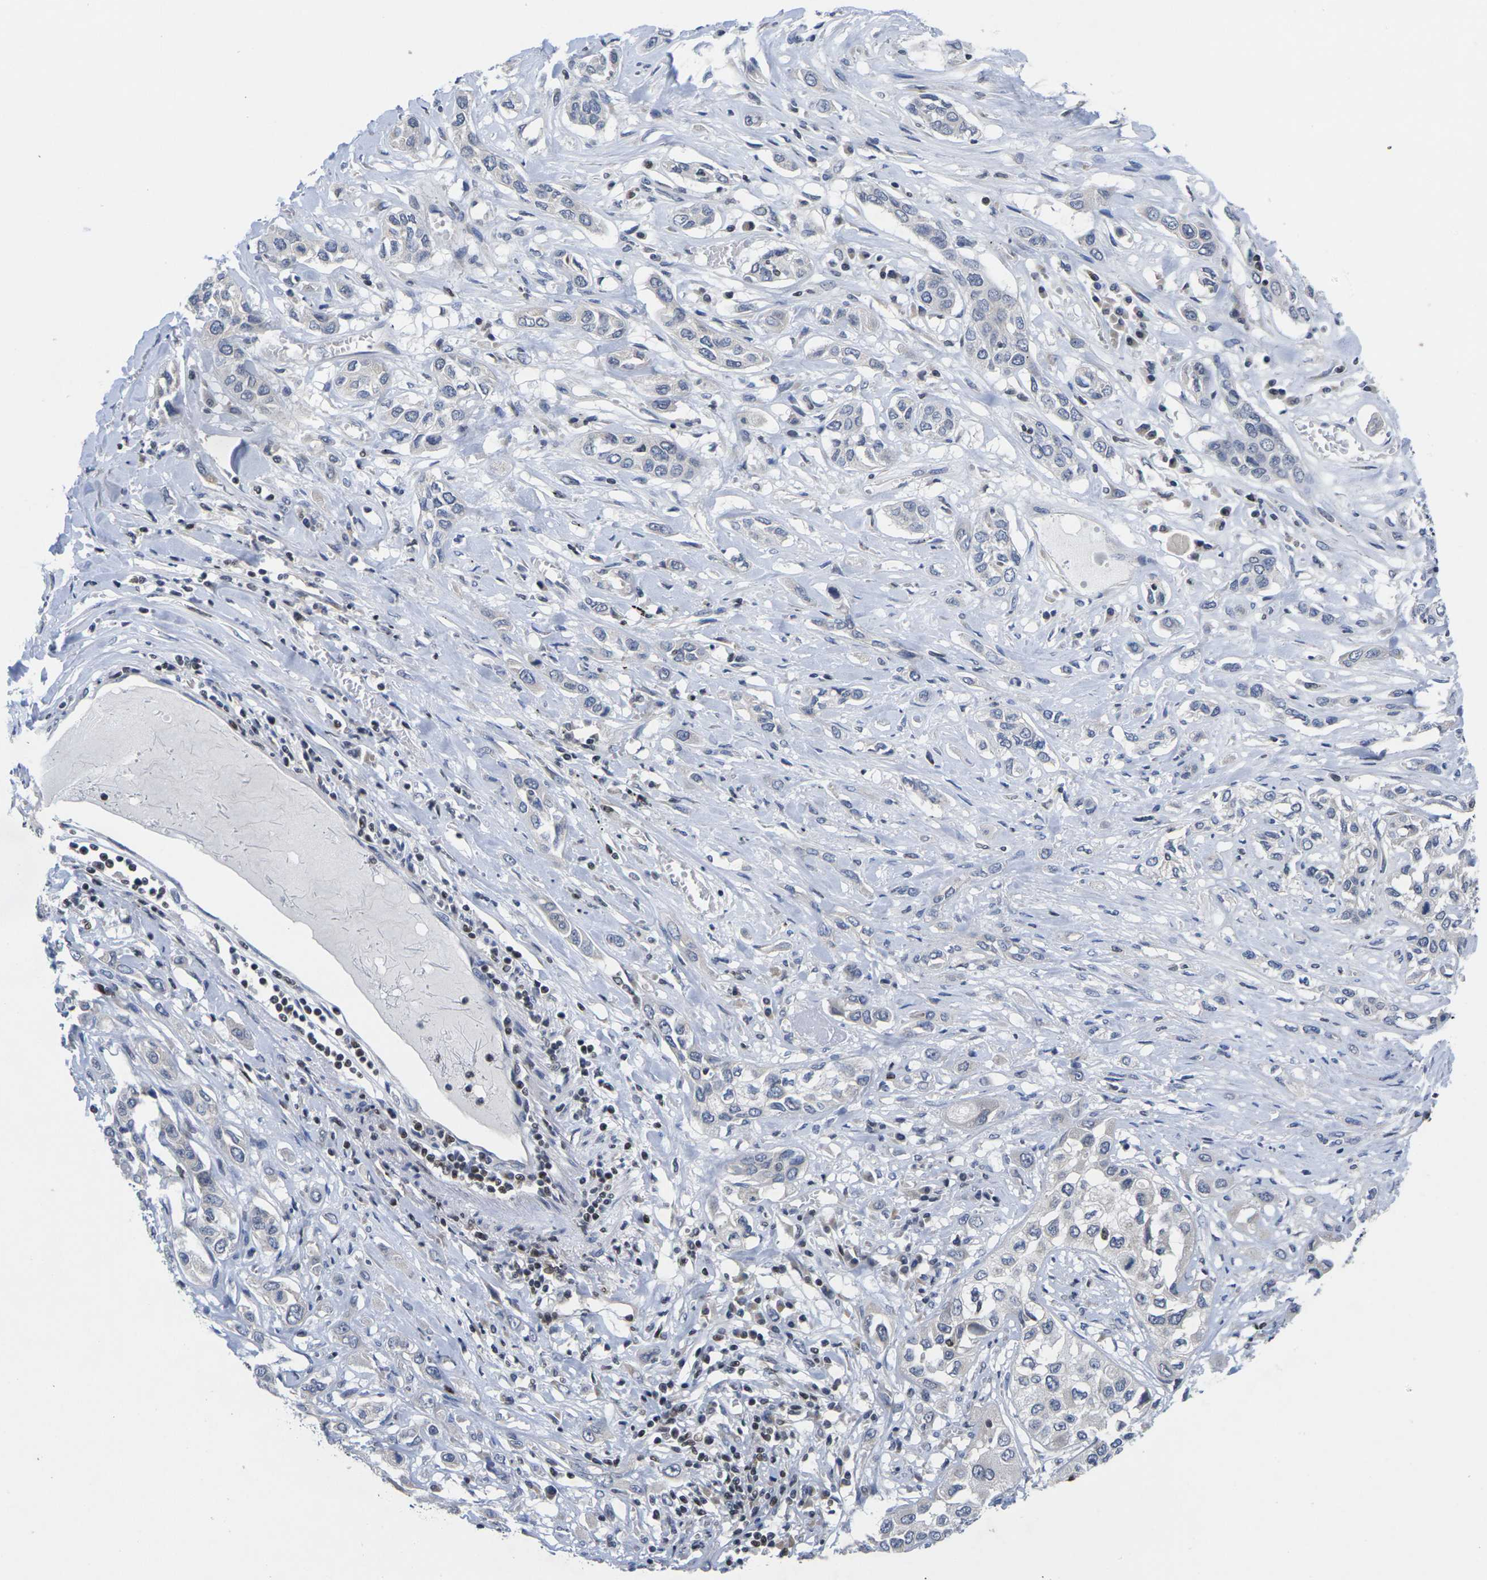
{"staining": {"intensity": "negative", "quantity": "none", "location": "none"}, "tissue": "lung cancer", "cell_type": "Tumor cells", "image_type": "cancer", "snomed": [{"axis": "morphology", "description": "Squamous cell carcinoma, NOS"}, {"axis": "topography", "description": "Lung"}], "caption": "Tumor cells show no significant protein positivity in lung cancer.", "gene": "IKZF1", "patient": {"sex": "male", "age": 71}}